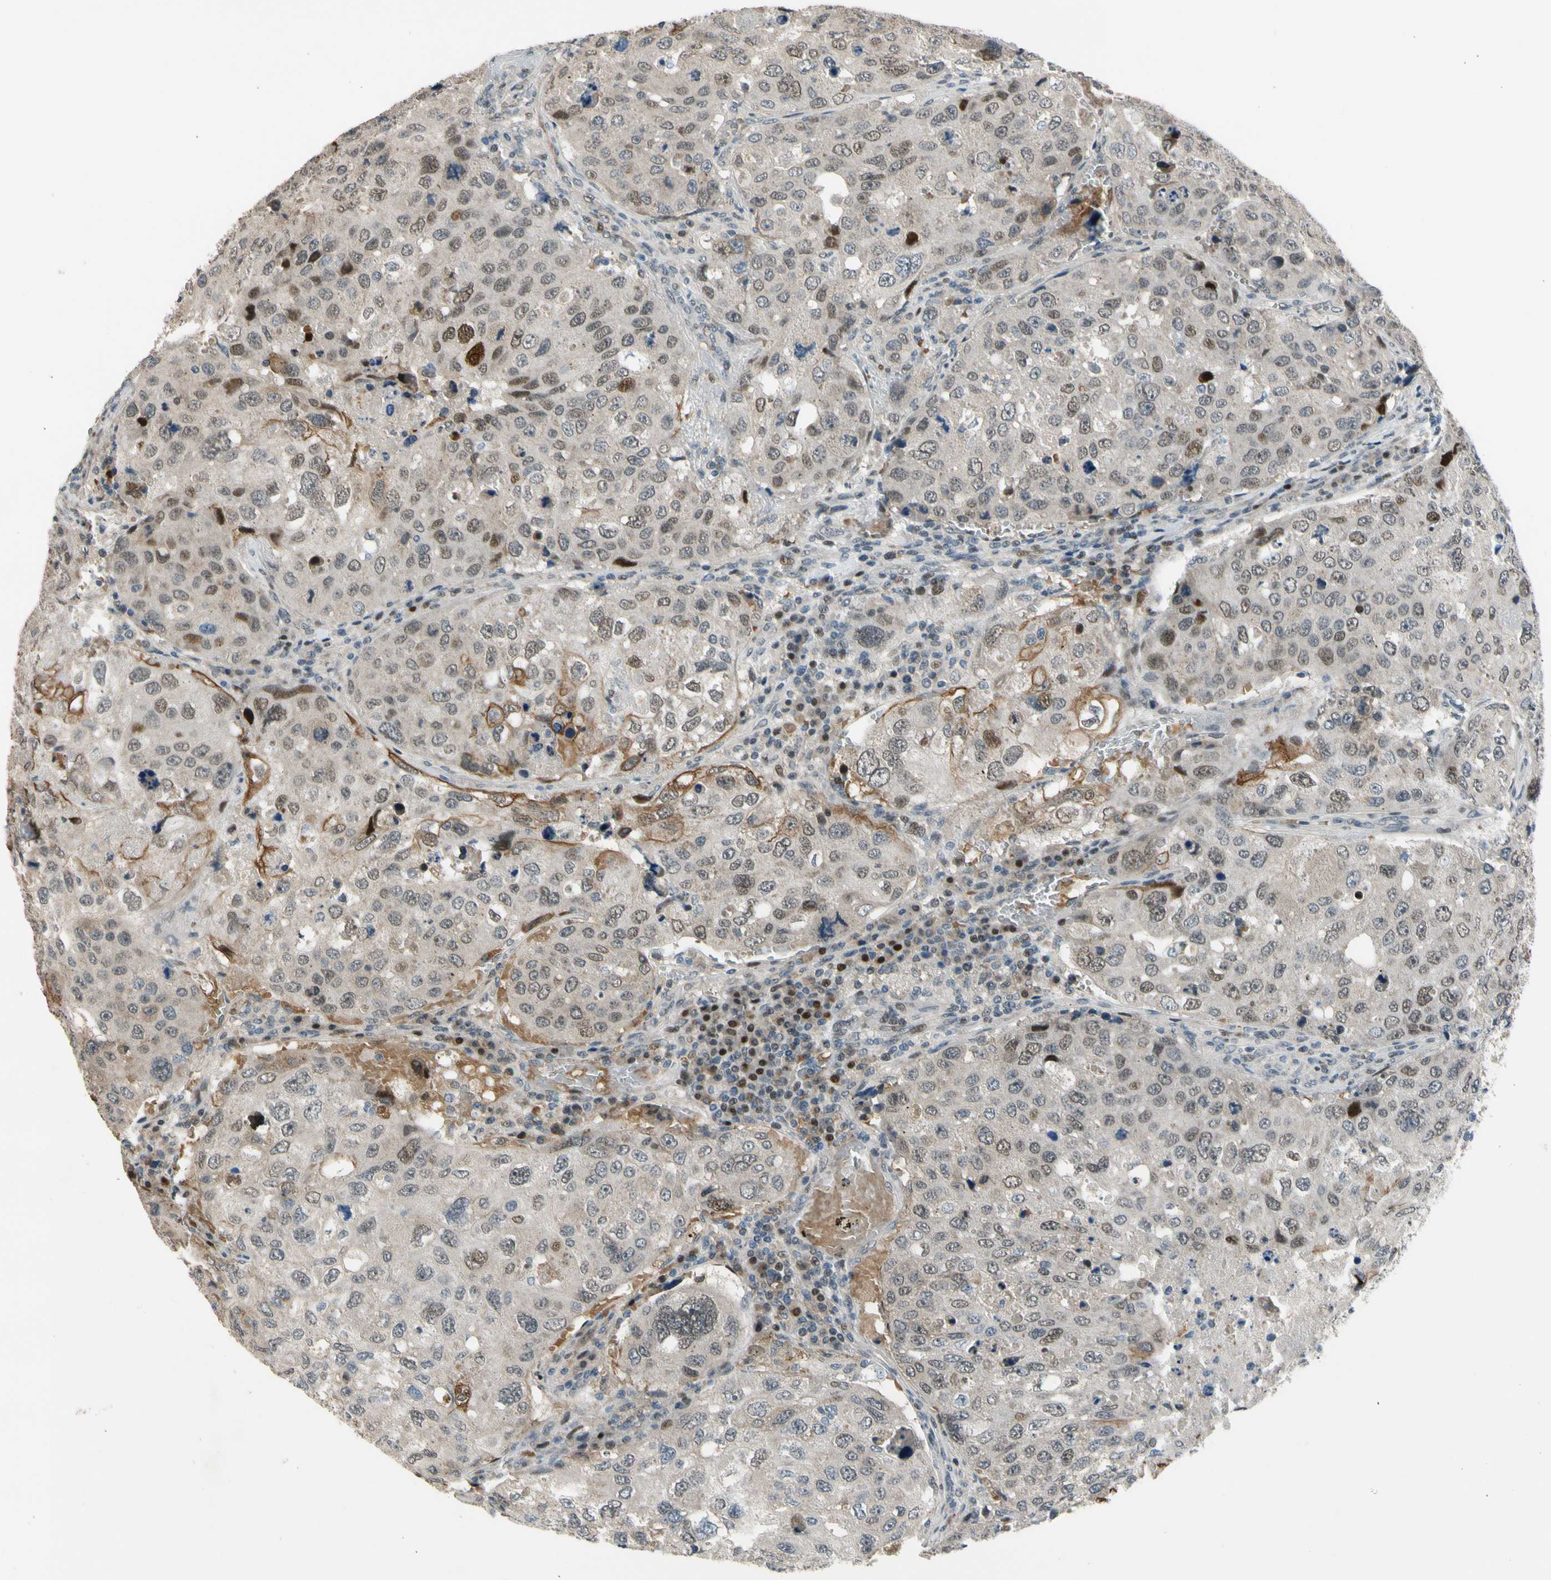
{"staining": {"intensity": "moderate", "quantity": "<25%", "location": "cytoplasmic/membranous,nuclear"}, "tissue": "urothelial cancer", "cell_type": "Tumor cells", "image_type": "cancer", "snomed": [{"axis": "morphology", "description": "Urothelial carcinoma, High grade"}, {"axis": "topography", "description": "Lymph node"}, {"axis": "topography", "description": "Urinary bladder"}], "caption": "Protein staining exhibits moderate cytoplasmic/membranous and nuclear positivity in about <25% of tumor cells in urothelial cancer.", "gene": "ZNF184", "patient": {"sex": "male", "age": 51}}